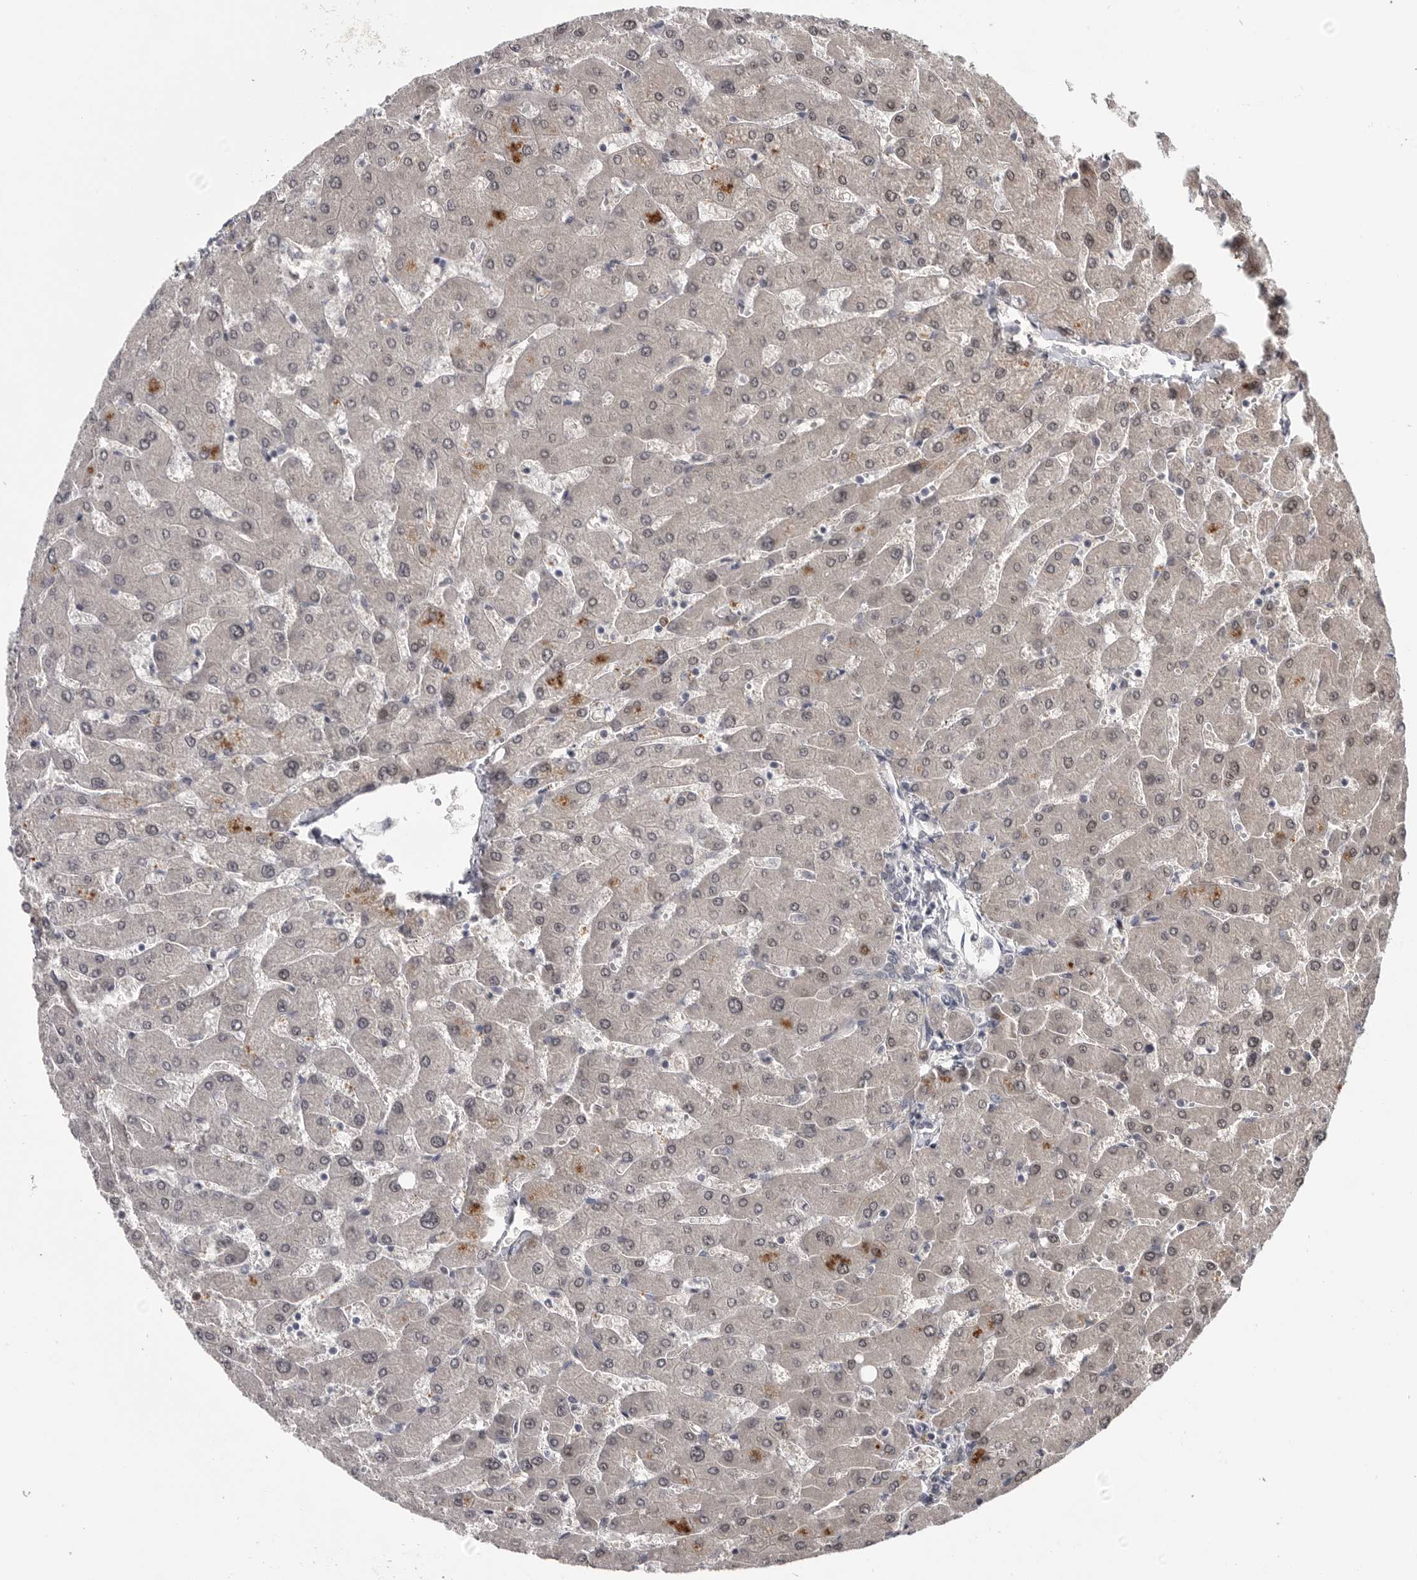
{"staining": {"intensity": "negative", "quantity": "none", "location": "none"}, "tissue": "liver", "cell_type": "Cholangiocytes", "image_type": "normal", "snomed": [{"axis": "morphology", "description": "Normal tissue, NOS"}, {"axis": "topography", "description": "Liver"}], "caption": "Immunohistochemistry (IHC) image of unremarkable liver: liver stained with DAB exhibits no significant protein staining in cholangiocytes. (Brightfield microscopy of DAB (3,3'-diaminobenzidine) IHC at high magnification).", "gene": "ZNF277", "patient": {"sex": "male", "age": 55}}